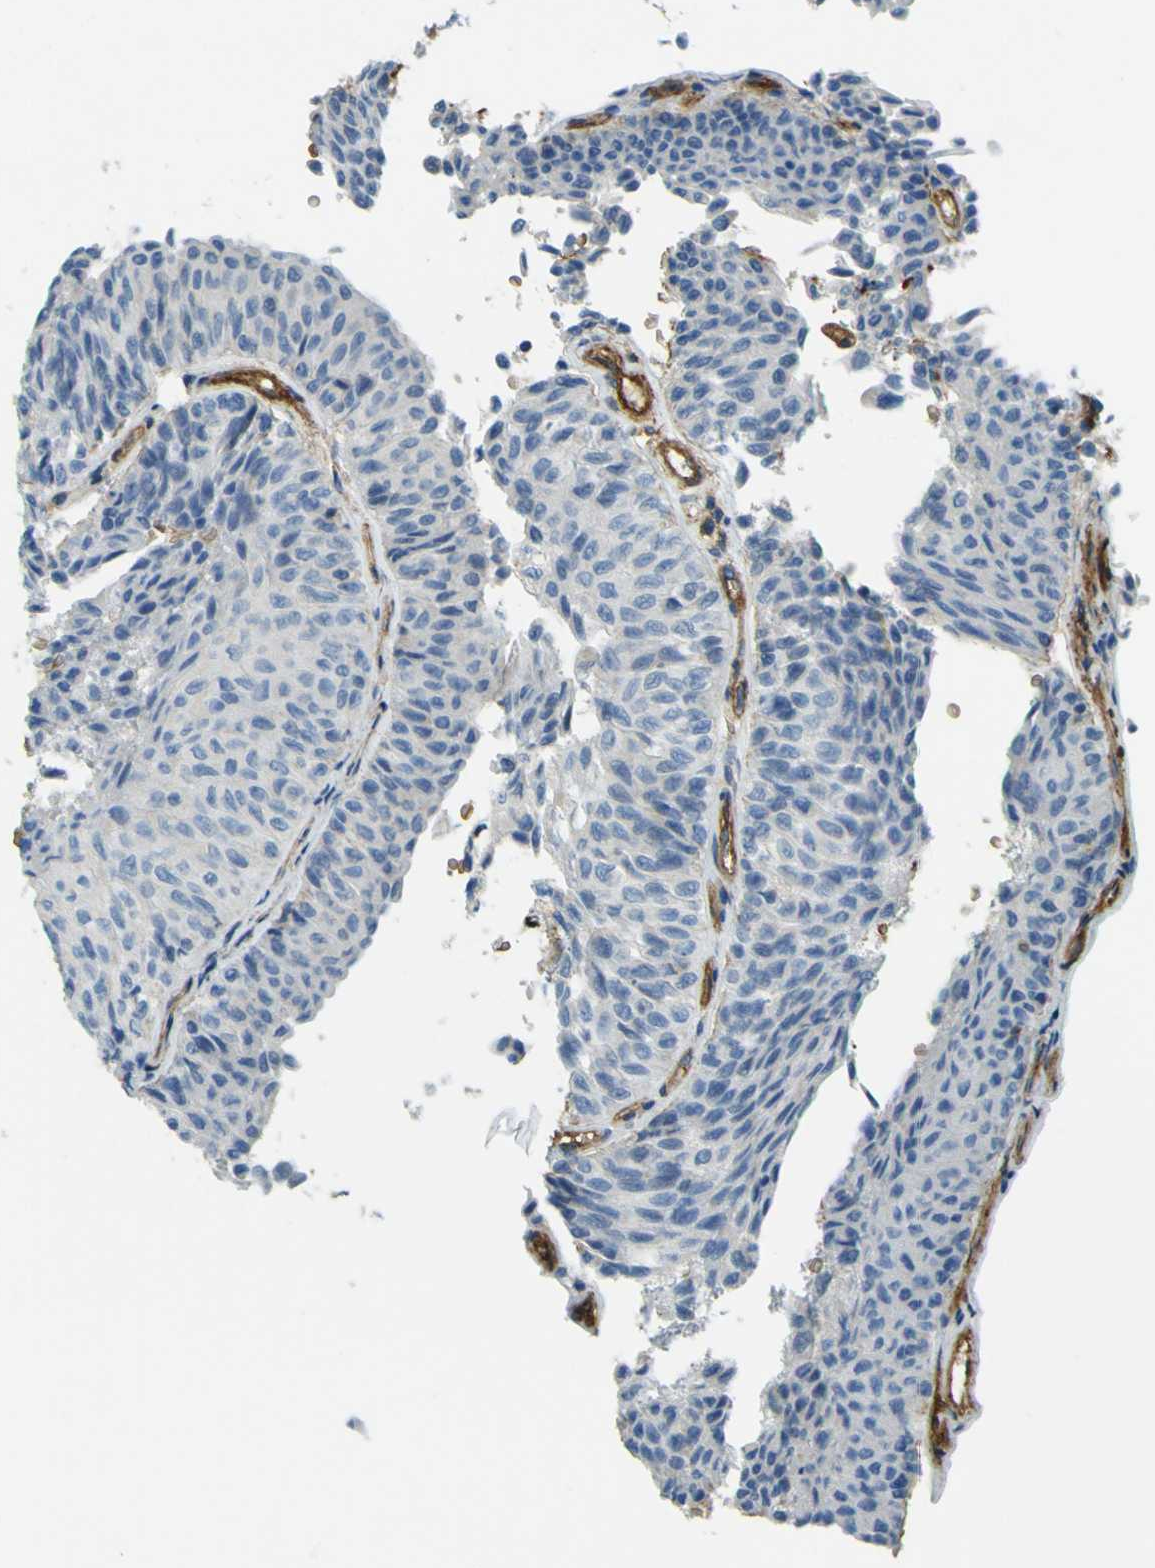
{"staining": {"intensity": "negative", "quantity": "none", "location": "none"}, "tissue": "urothelial cancer", "cell_type": "Tumor cells", "image_type": "cancer", "snomed": [{"axis": "morphology", "description": "Urothelial carcinoma, Low grade"}, {"axis": "topography", "description": "Urinary bladder"}], "caption": "A micrograph of urothelial carcinoma (low-grade) stained for a protein displays no brown staining in tumor cells.", "gene": "PLXDC1", "patient": {"sex": "male", "age": 78}}